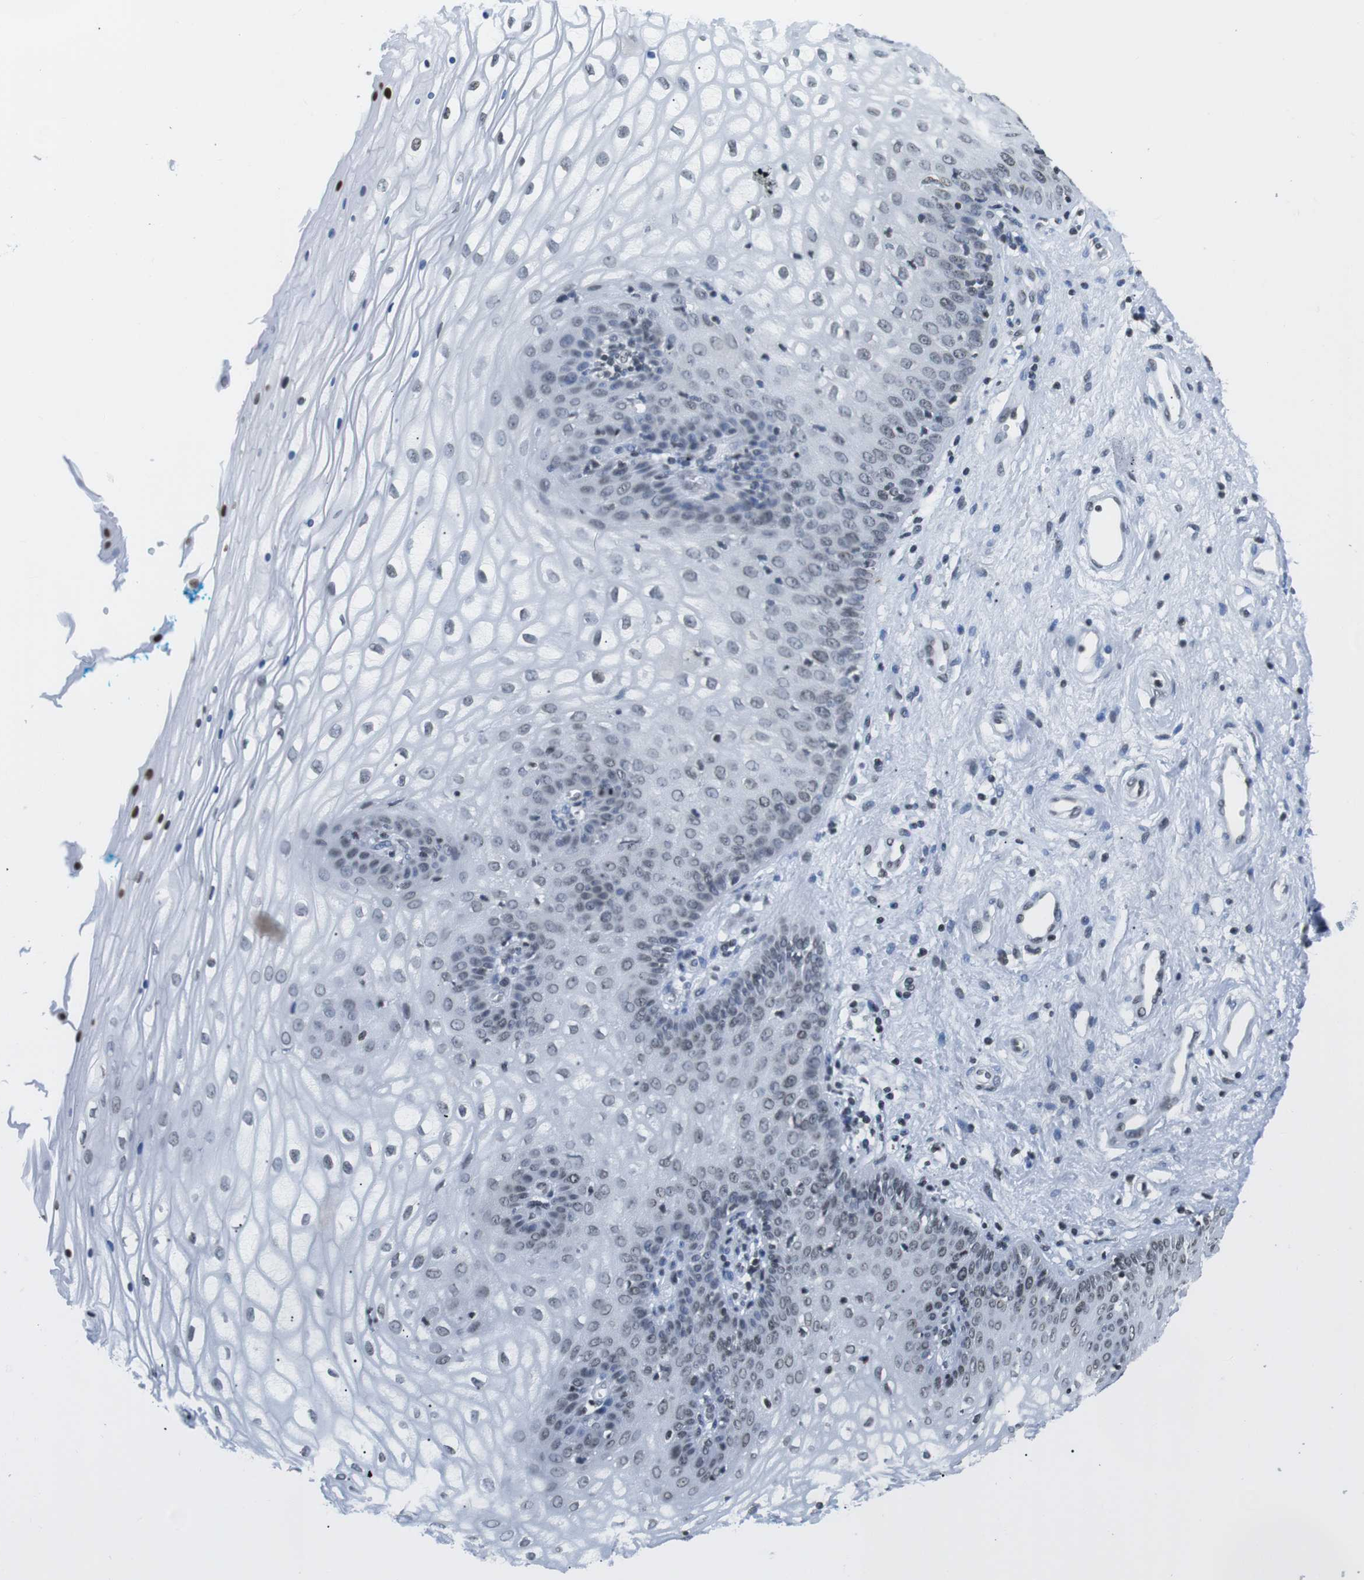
{"staining": {"intensity": "weak", "quantity": "<25%", "location": "nuclear"}, "tissue": "vagina", "cell_type": "Squamous epithelial cells", "image_type": "normal", "snomed": [{"axis": "morphology", "description": "Normal tissue, NOS"}, {"axis": "topography", "description": "Vagina"}], "caption": "A high-resolution image shows IHC staining of unremarkable vagina, which shows no significant staining in squamous epithelial cells.", "gene": "E2F2", "patient": {"sex": "female", "age": 34}}